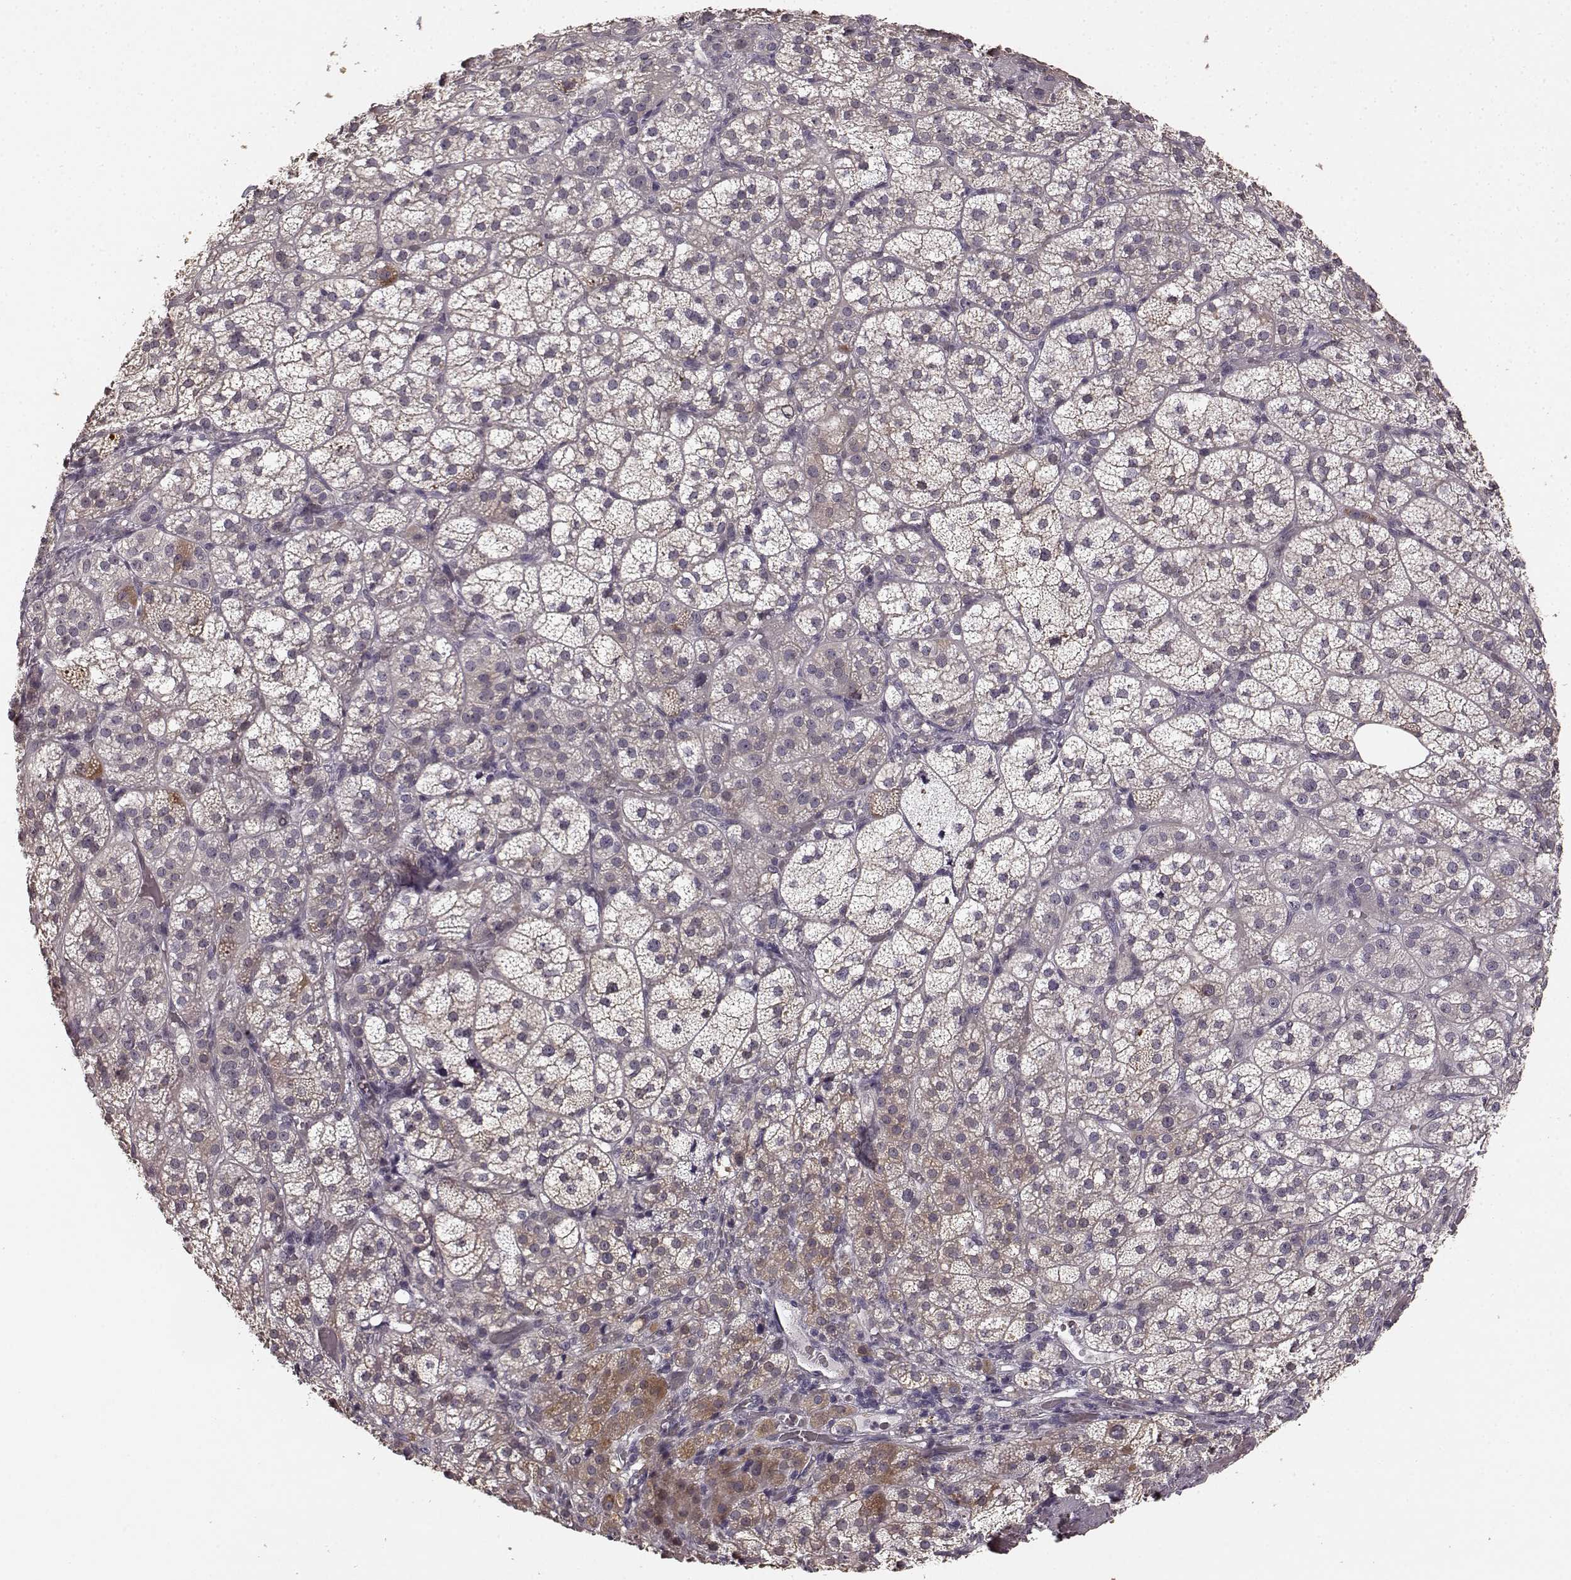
{"staining": {"intensity": "moderate", "quantity": "<25%", "location": "cytoplasmic/membranous"}, "tissue": "adrenal gland", "cell_type": "Glandular cells", "image_type": "normal", "snomed": [{"axis": "morphology", "description": "Normal tissue, NOS"}, {"axis": "topography", "description": "Adrenal gland"}], "caption": "A micrograph showing moderate cytoplasmic/membranous staining in about <25% of glandular cells in unremarkable adrenal gland, as visualized by brown immunohistochemical staining.", "gene": "RIT2", "patient": {"sex": "female", "age": 60}}